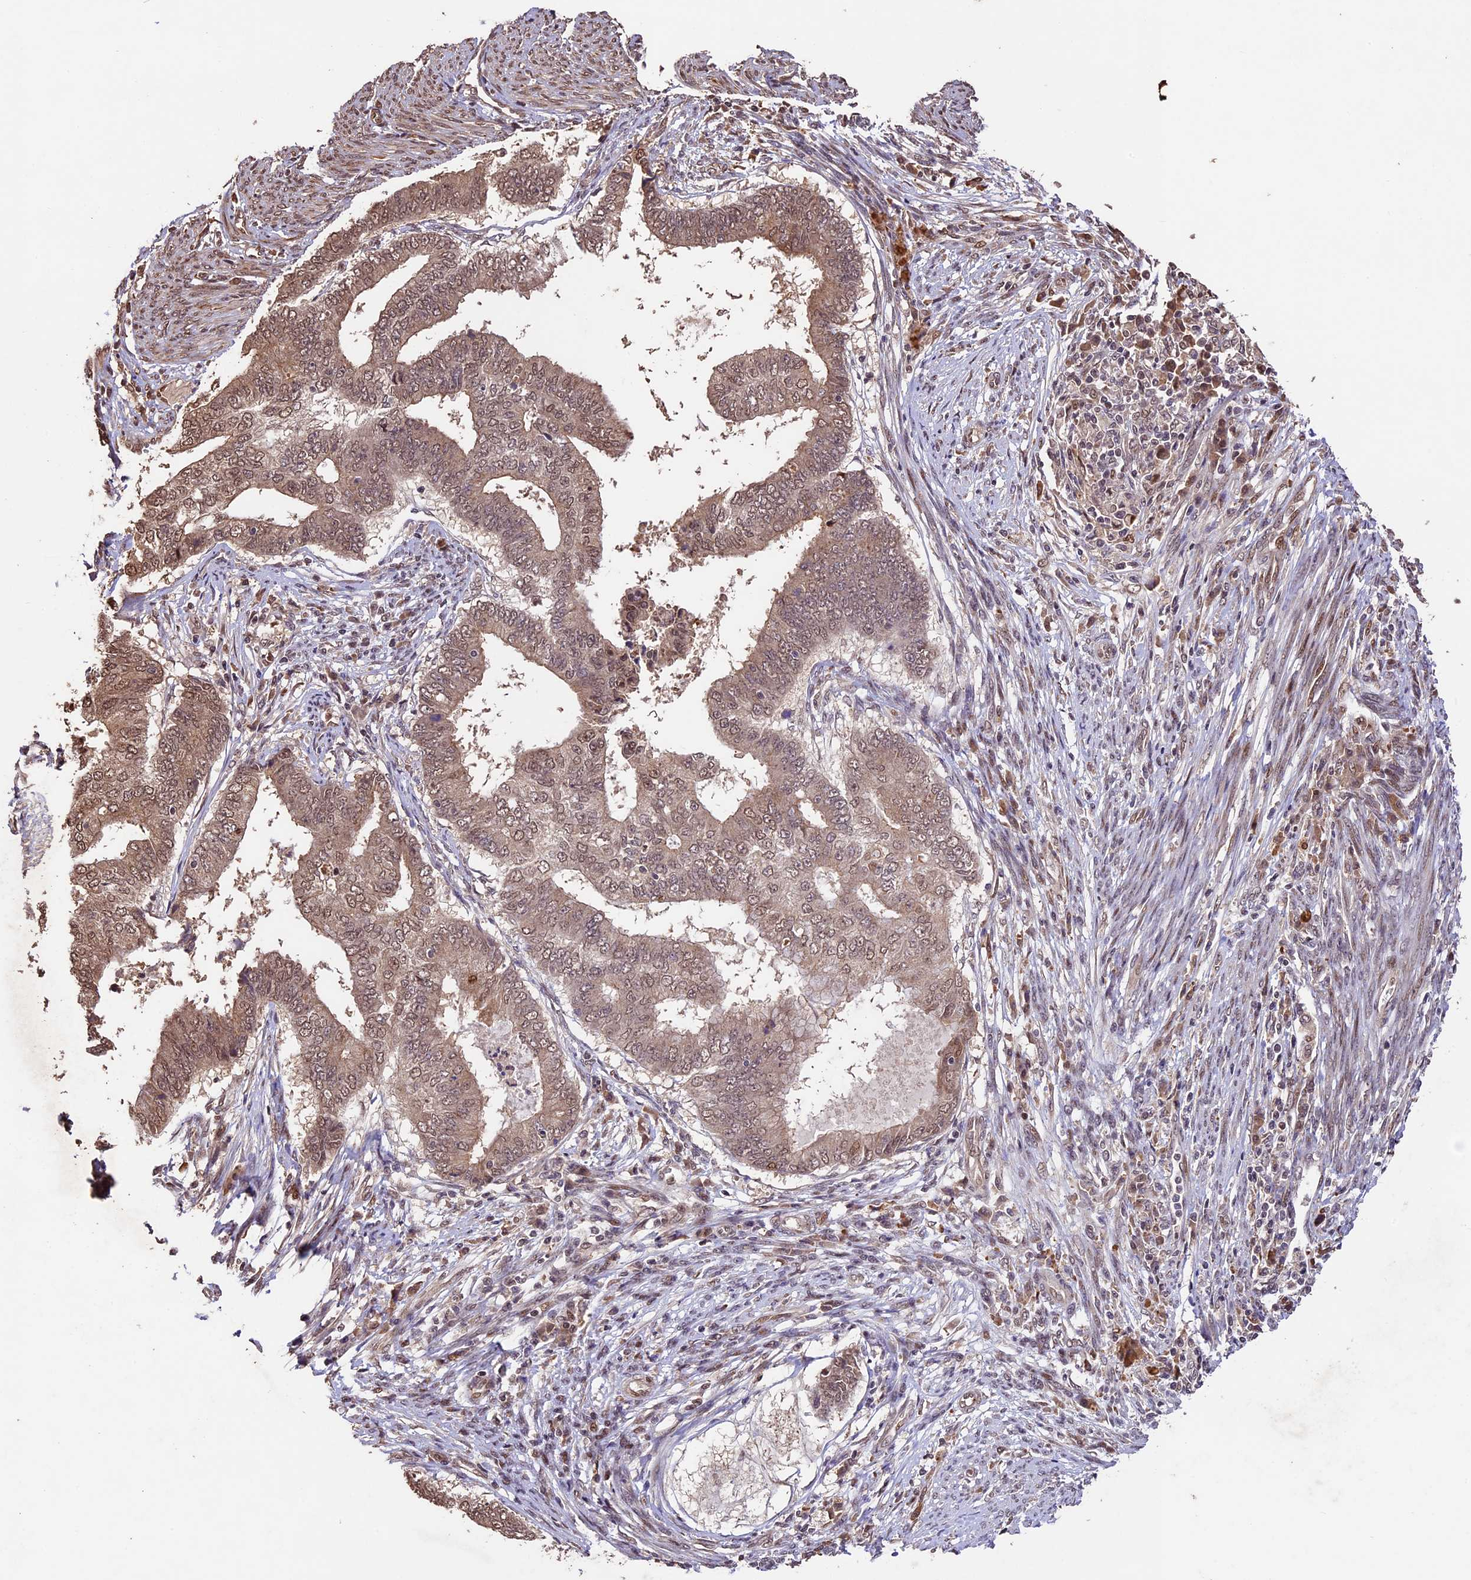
{"staining": {"intensity": "moderate", "quantity": ">75%", "location": "cytoplasmic/membranous,nuclear"}, "tissue": "endometrial cancer", "cell_type": "Tumor cells", "image_type": "cancer", "snomed": [{"axis": "morphology", "description": "Polyp, NOS"}, {"axis": "morphology", "description": "Adenocarcinoma, NOS"}, {"axis": "morphology", "description": "Adenoma, NOS"}, {"axis": "topography", "description": "Endometrium"}], "caption": "A high-resolution image shows IHC staining of endometrial cancer (polyp), which demonstrates moderate cytoplasmic/membranous and nuclear positivity in about >75% of tumor cells.", "gene": "CDKN2AIP", "patient": {"sex": "female", "age": 79}}